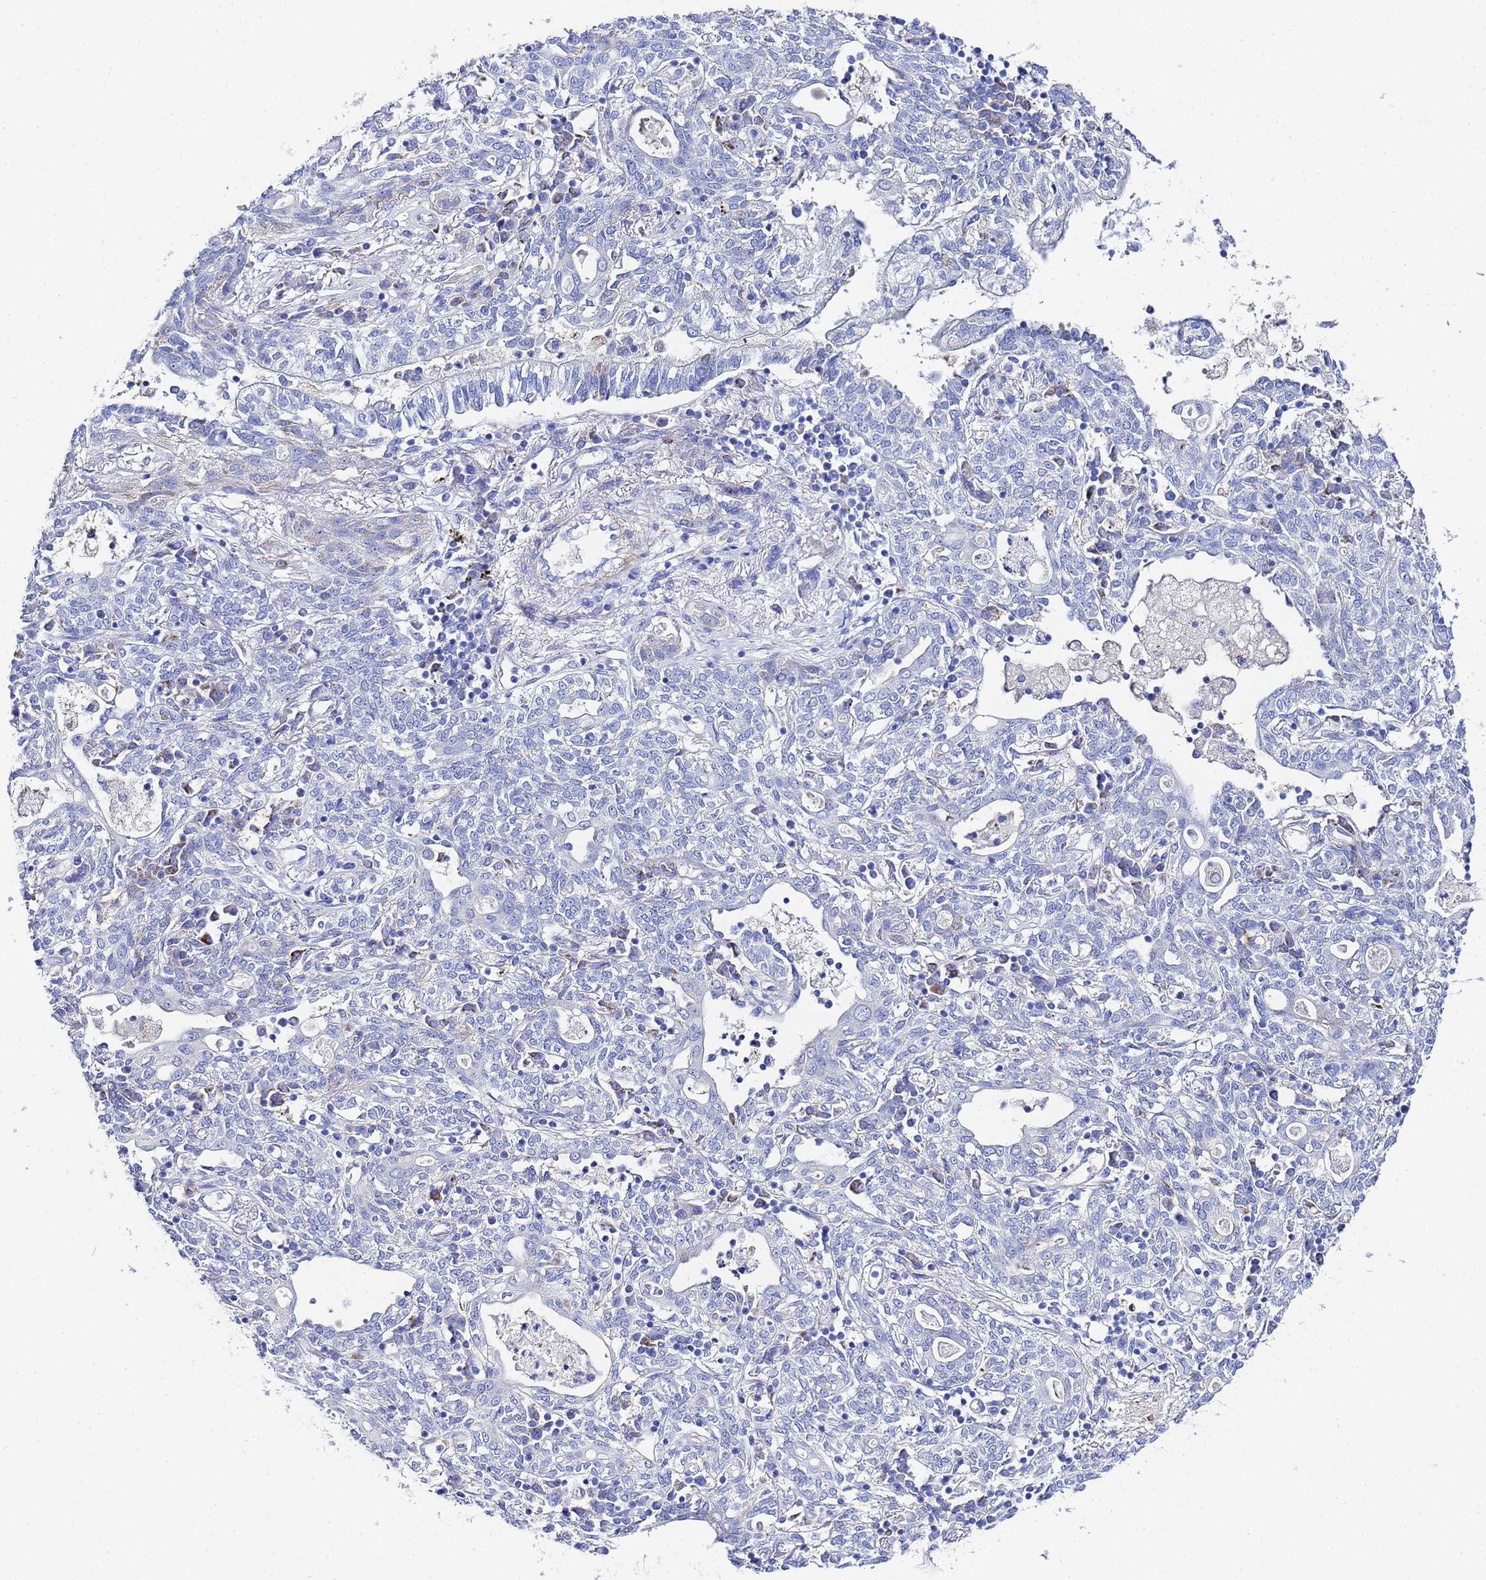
{"staining": {"intensity": "negative", "quantity": "none", "location": "none"}, "tissue": "lung cancer", "cell_type": "Tumor cells", "image_type": "cancer", "snomed": [{"axis": "morphology", "description": "Squamous cell carcinoma, NOS"}, {"axis": "topography", "description": "Lung"}], "caption": "Tumor cells show no significant protein positivity in lung squamous cell carcinoma.", "gene": "ZNF26", "patient": {"sex": "female", "age": 70}}